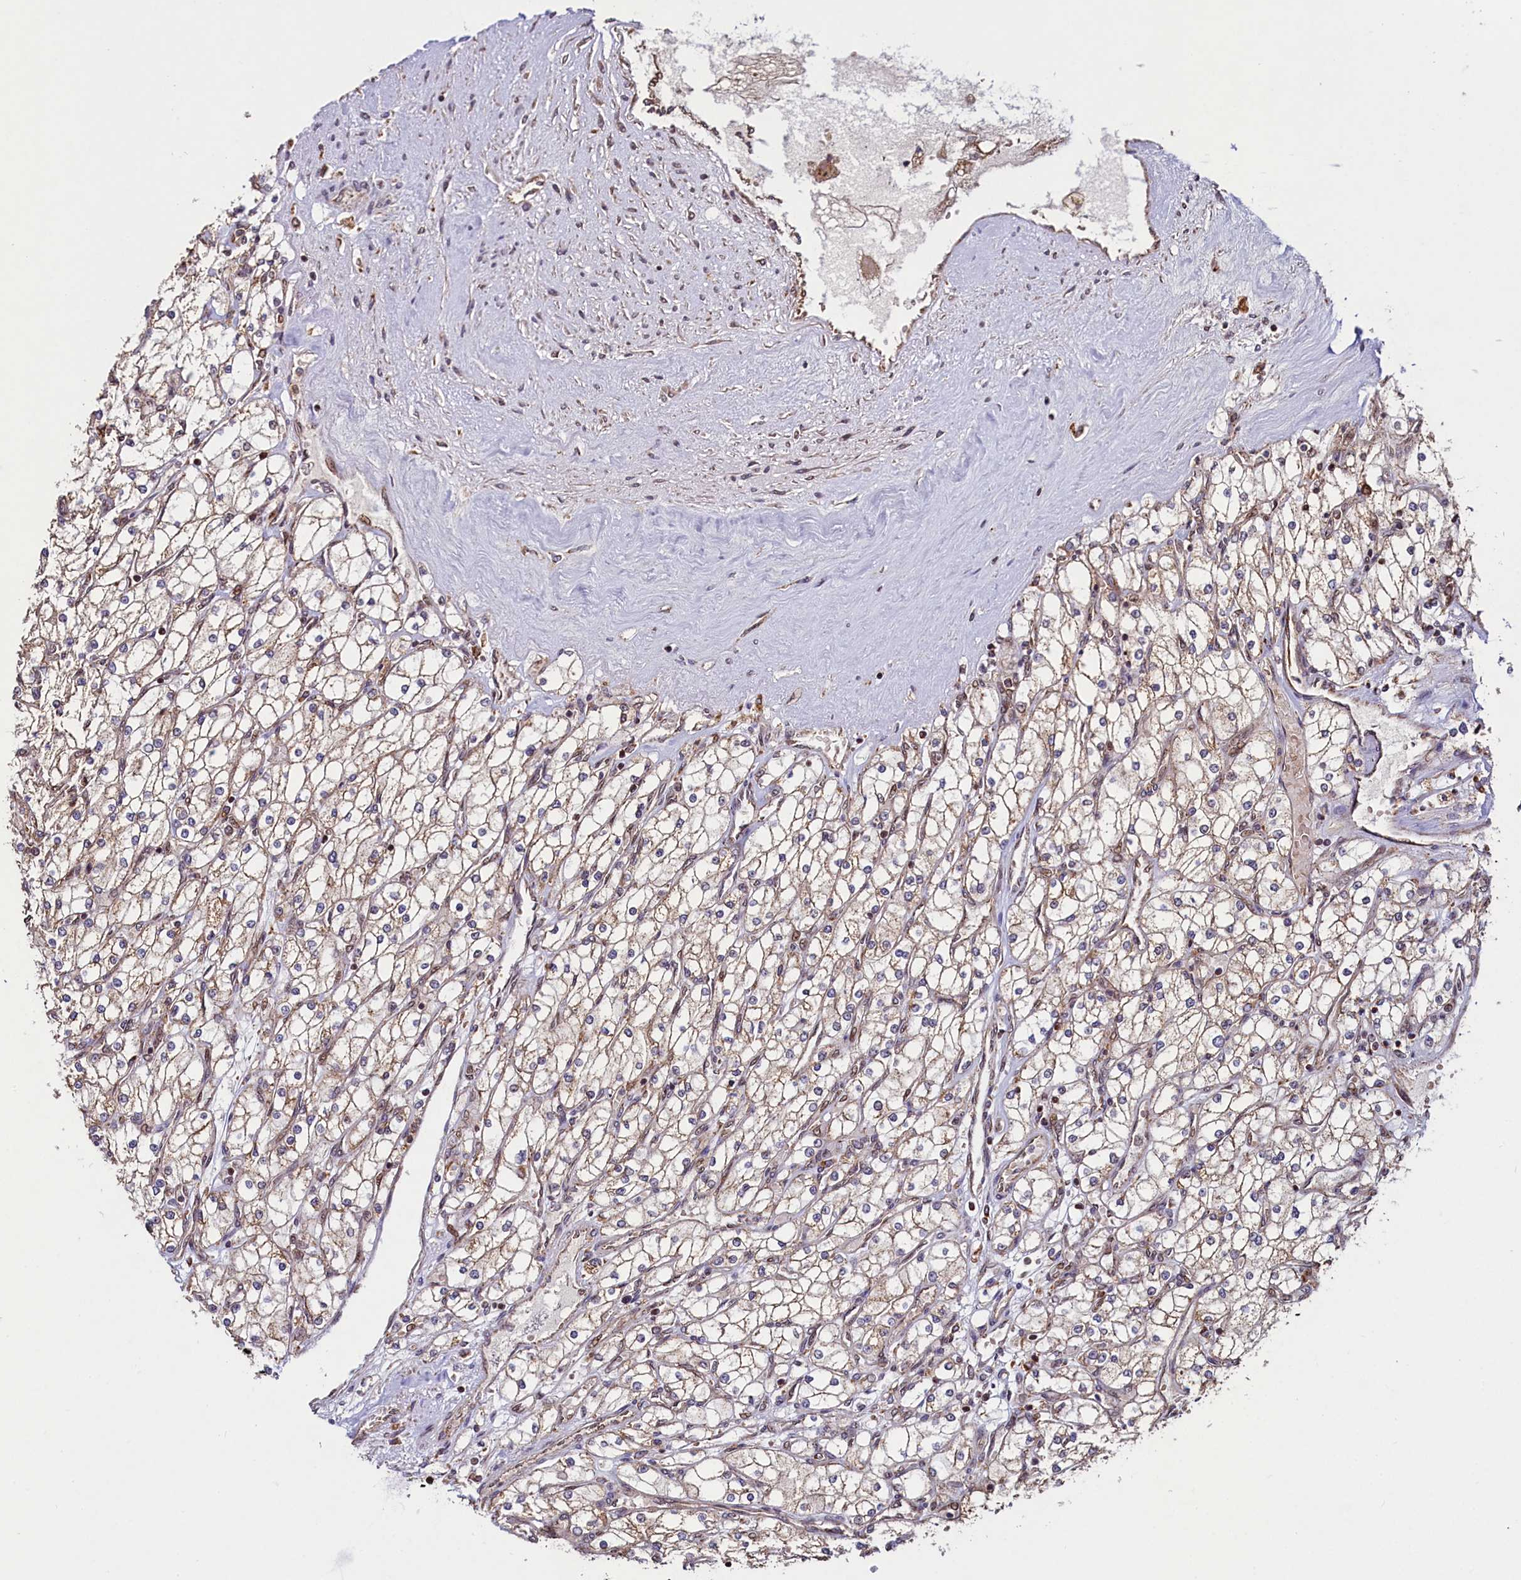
{"staining": {"intensity": "weak", "quantity": ">75%", "location": "cytoplasmic/membranous"}, "tissue": "renal cancer", "cell_type": "Tumor cells", "image_type": "cancer", "snomed": [{"axis": "morphology", "description": "Adenocarcinoma, NOS"}, {"axis": "topography", "description": "Kidney"}], "caption": "IHC (DAB (3,3'-diaminobenzidine)) staining of renal cancer (adenocarcinoma) shows weak cytoplasmic/membranous protein positivity in approximately >75% of tumor cells.", "gene": "ZNF577", "patient": {"sex": "male", "age": 80}}